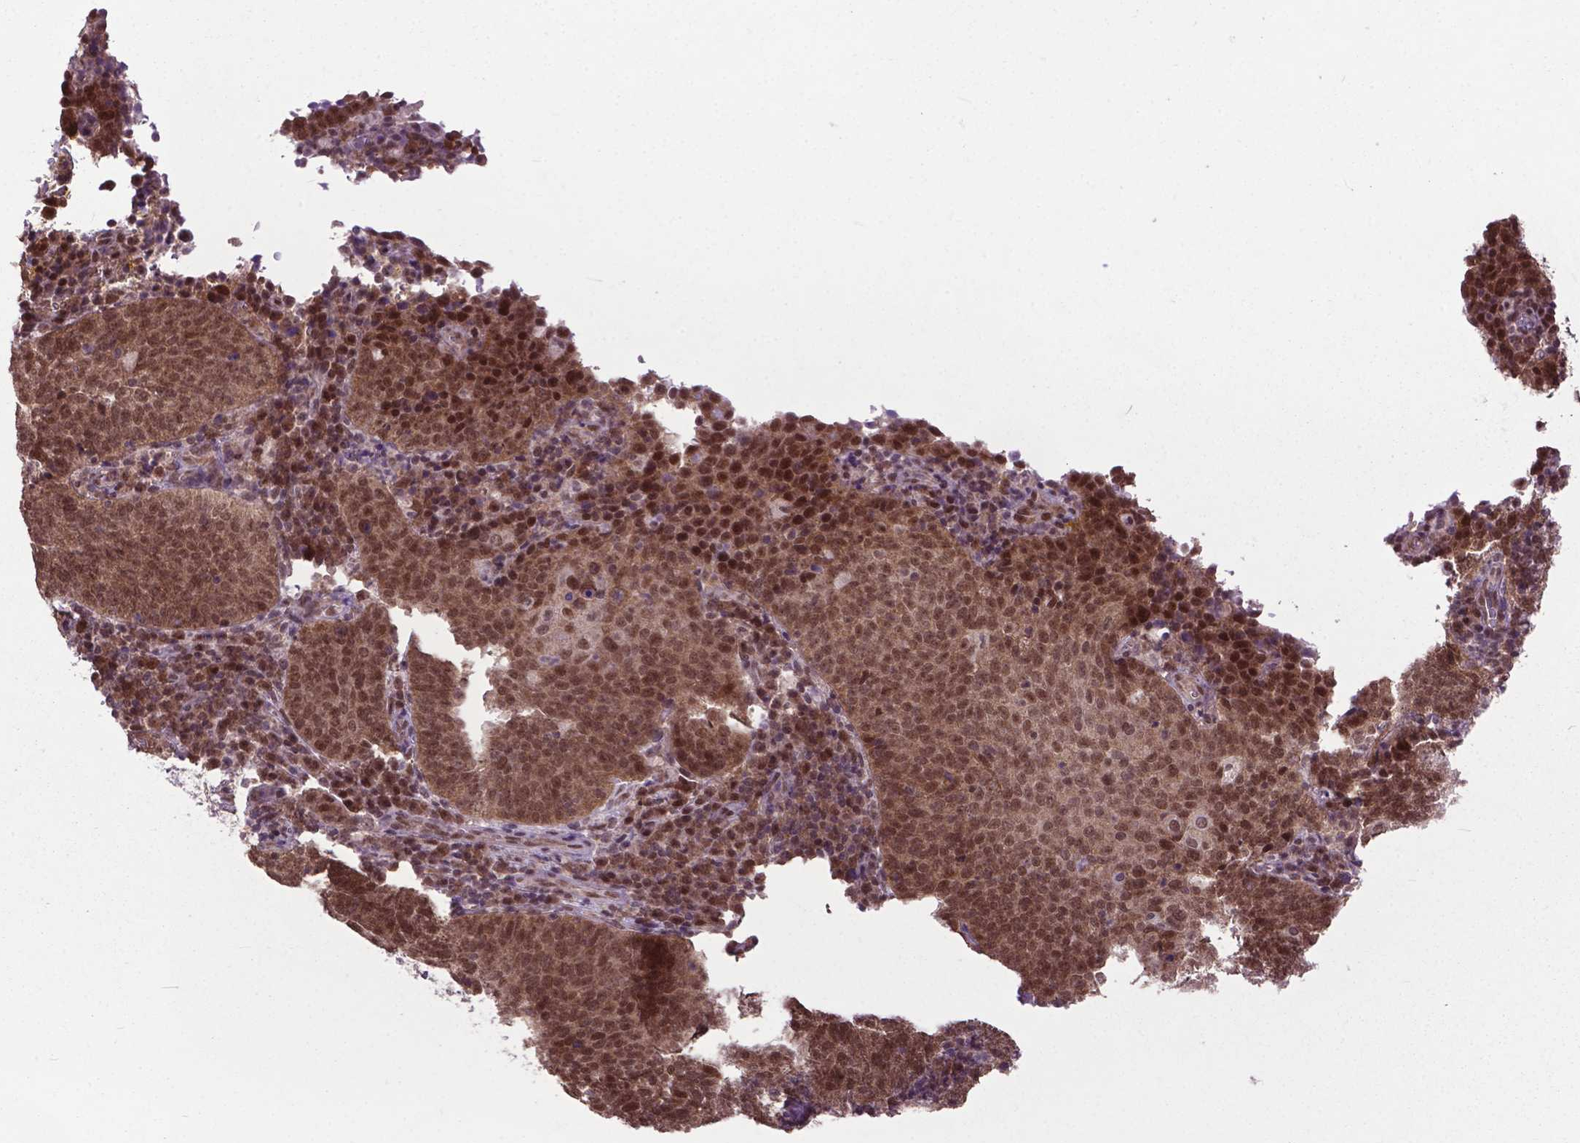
{"staining": {"intensity": "moderate", "quantity": ">75%", "location": "cytoplasmic/membranous,nuclear"}, "tissue": "cervical cancer", "cell_type": "Tumor cells", "image_type": "cancer", "snomed": [{"axis": "morphology", "description": "Squamous cell carcinoma, NOS"}, {"axis": "topography", "description": "Cervix"}], "caption": "Brown immunohistochemical staining in human cervical cancer exhibits moderate cytoplasmic/membranous and nuclear staining in about >75% of tumor cells. The staining was performed using DAB (3,3'-diaminobenzidine), with brown indicating positive protein expression. Nuclei are stained blue with hematoxylin.", "gene": "FAF1", "patient": {"sex": "female", "age": 34}}